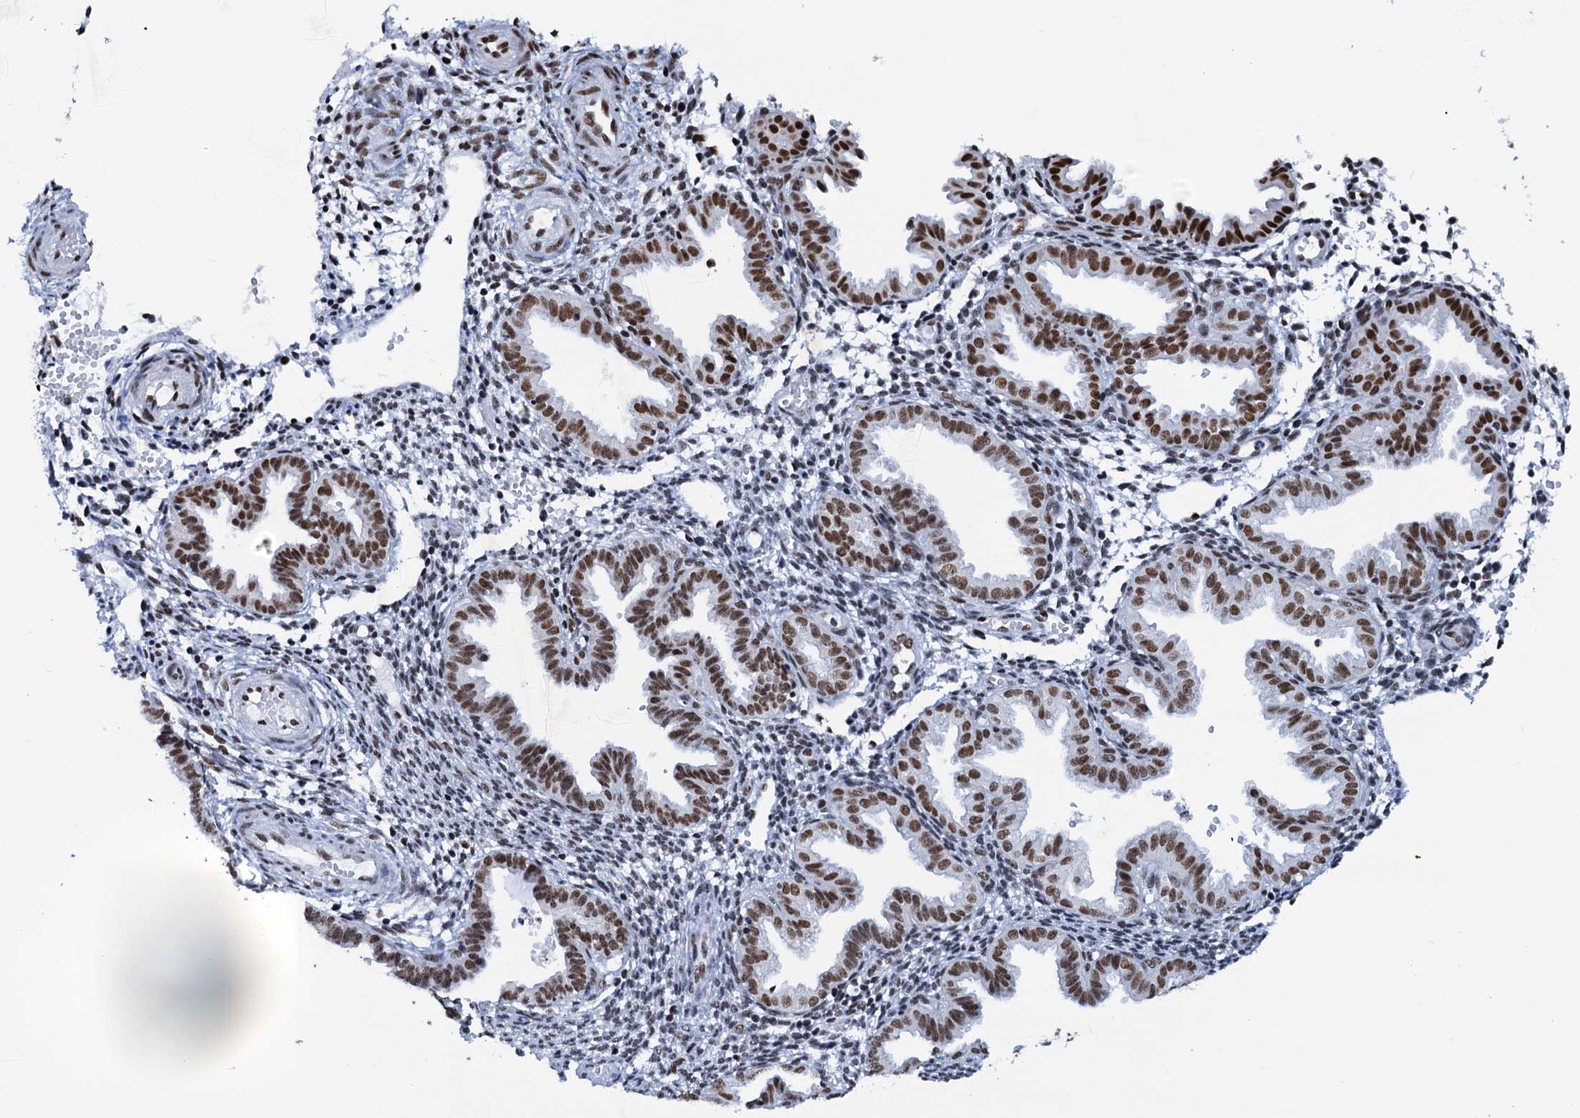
{"staining": {"intensity": "moderate", "quantity": "<25%", "location": "nuclear"}, "tissue": "endometrium", "cell_type": "Cells in endometrial stroma", "image_type": "normal", "snomed": [{"axis": "morphology", "description": "Normal tissue, NOS"}, {"axis": "topography", "description": "Endometrium"}], "caption": "This histopathology image demonstrates immunohistochemistry staining of unremarkable endometrium, with low moderate nuclear positivity in about <25% of cells in endometrial stroma.", "gene": "SLTM", "patient": {"sex": "female", "age": 33}}